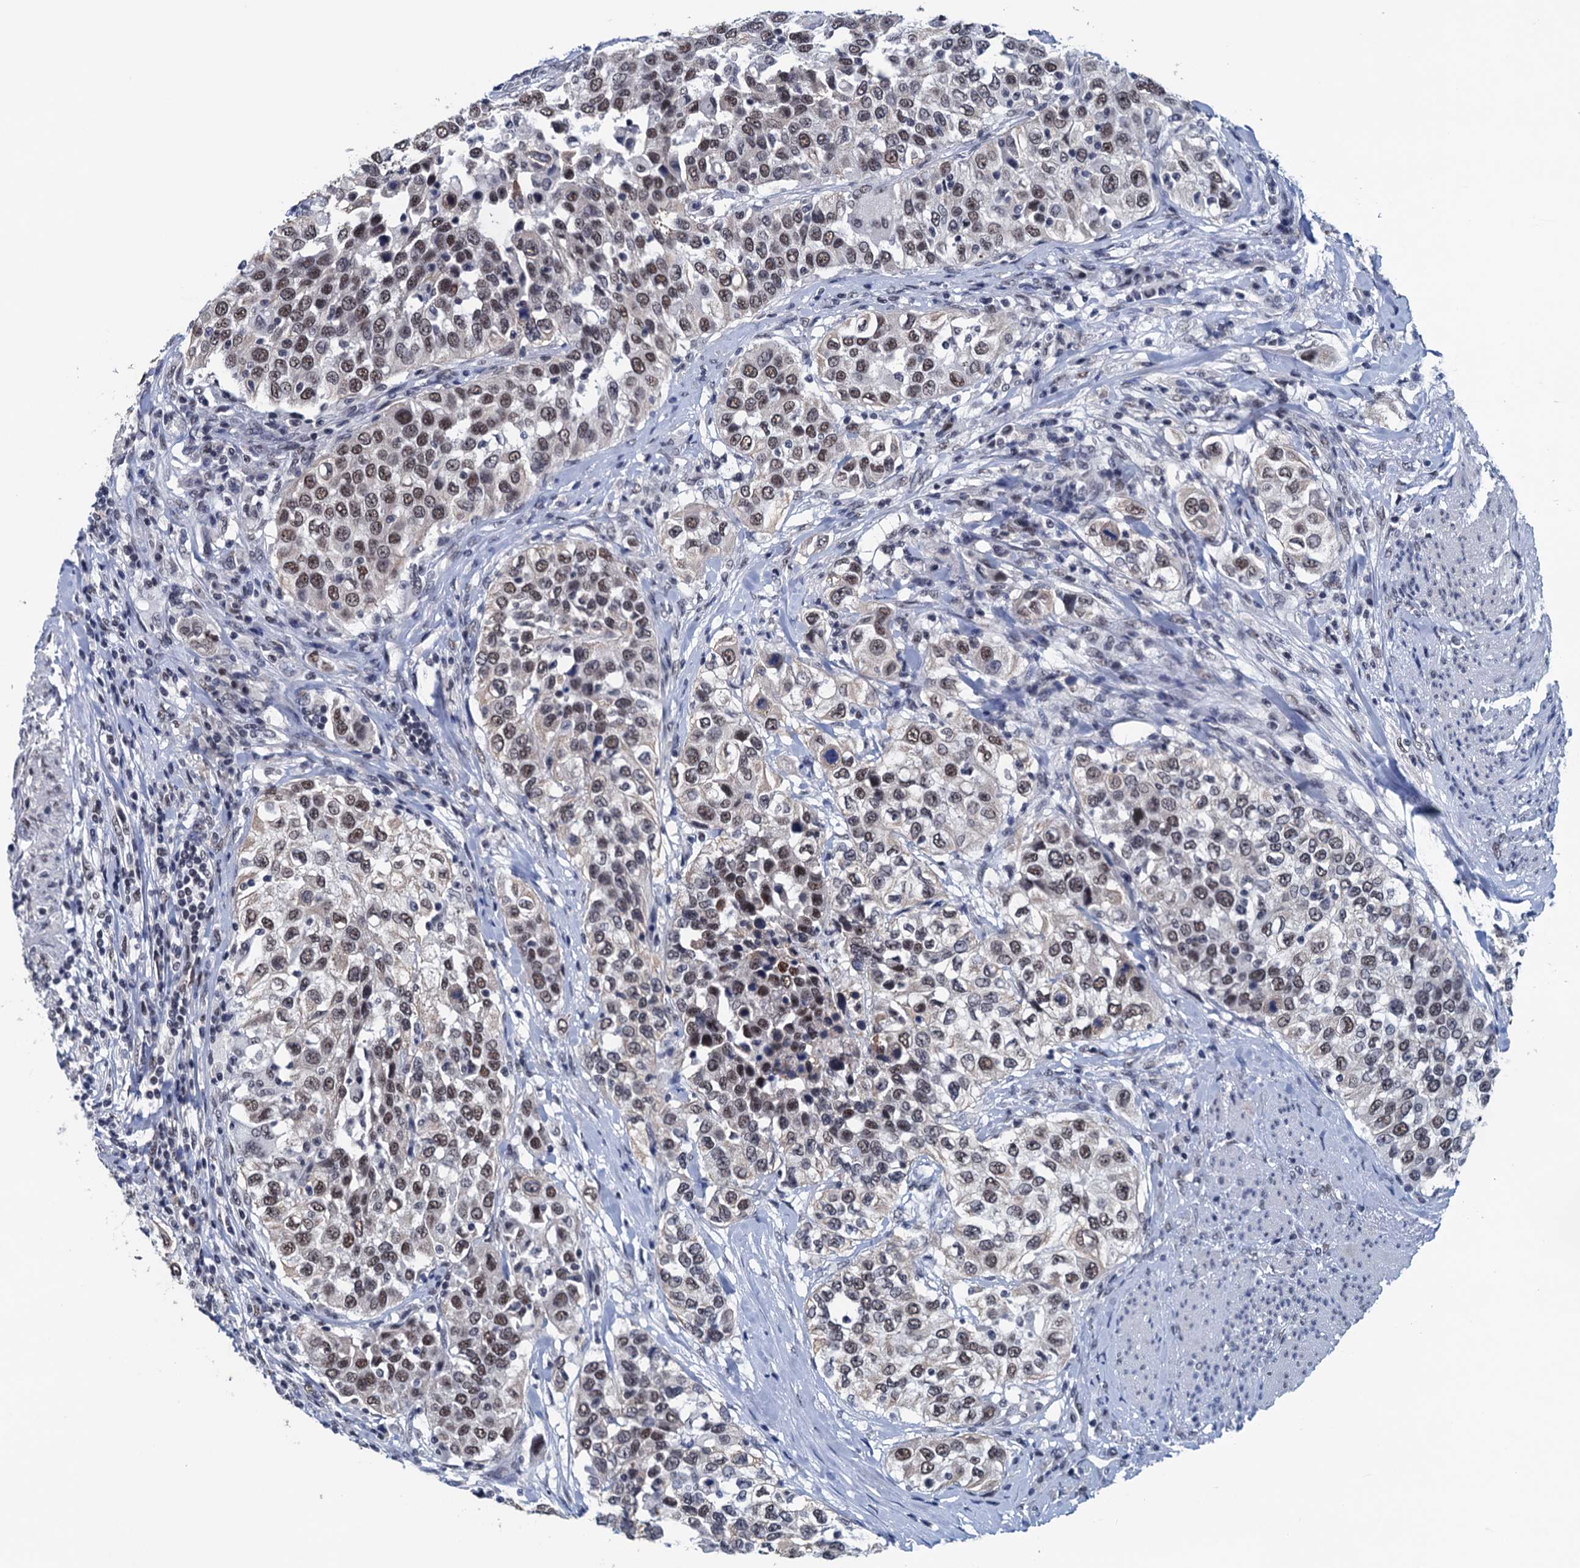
{"staining": {"intensity": "moderate", "quantity": ">75%", "location": "nuclear"}, "tissue": "urothelial cancer", "cell_type": "Tumor cells", "image_type": "cancer", "snomed": [{"axis": "morphology", "description": "Urothelial carcinoma, High grade"}, {"axis": "topography", "description": "Urinary bladder"}], "caption": "There is medium levels of moderate nuclear positivity in tumor cells of urothelial carcinoma (high-grade), as demonstrated by immunohistochemical staining (brown color).", "gene": "FNBP4", "patient": {"sex": "female", "age": 80}}